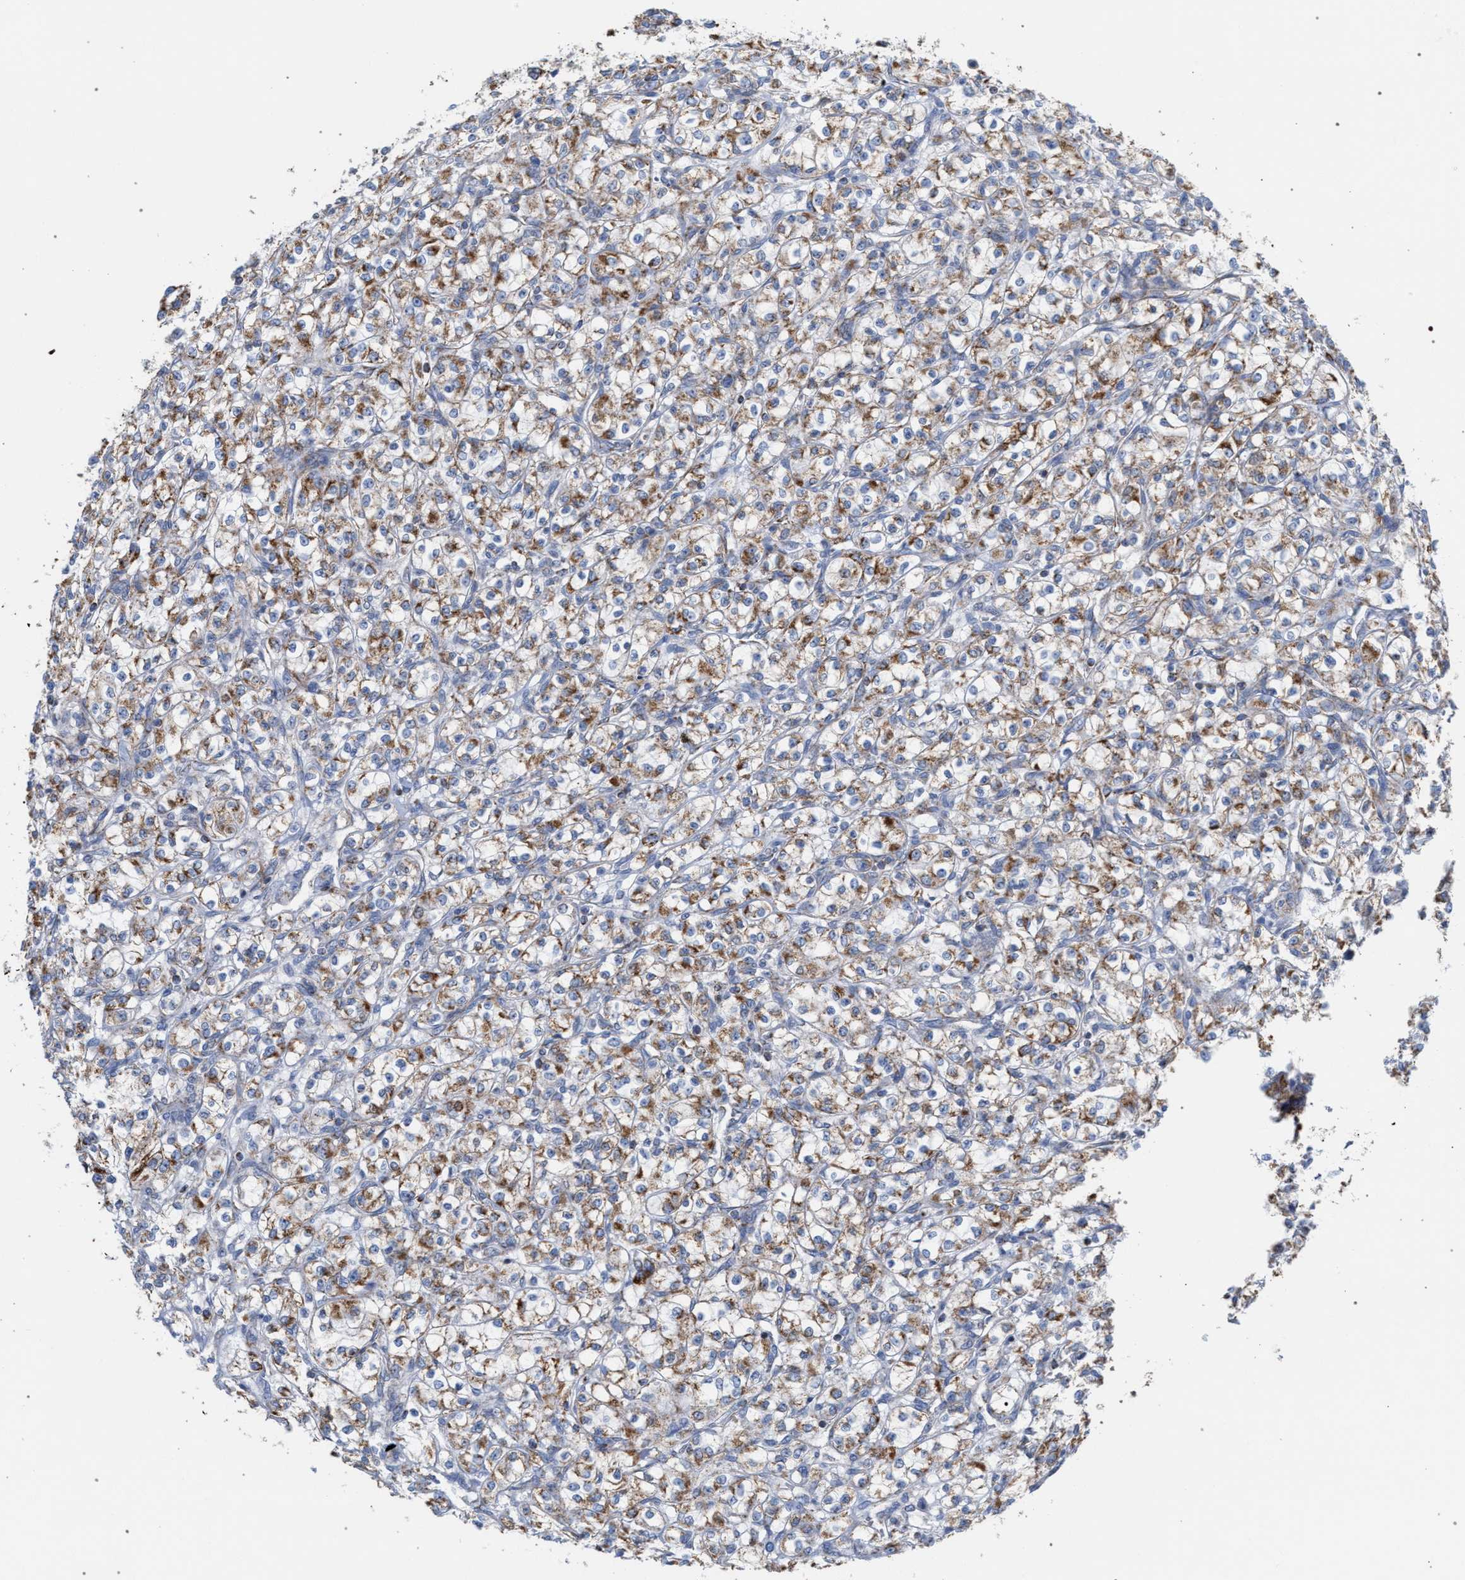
{"staining": {"intensity": "moderate", "quantity": ">75%", "location": "cytoplasmic/membranous"}, "tissue": "renal cancer", "cell_type": "Tumor cells", "image_type": "cancer", "snomed": [{"axis": "morphology", "description": "Adenocarcinoma, NOS"}, {"axis": "topography", "description": "Kidney"}], "caption": "There is medium levels of moderate cytoplasmic/membranous staining in tumor cells of renal cancer (adenocarcinoma), as demonstrated by immunohistochemical staining (brown color).", "gene": "ECI2", "patient": {"sex": "male", "age": 77}}